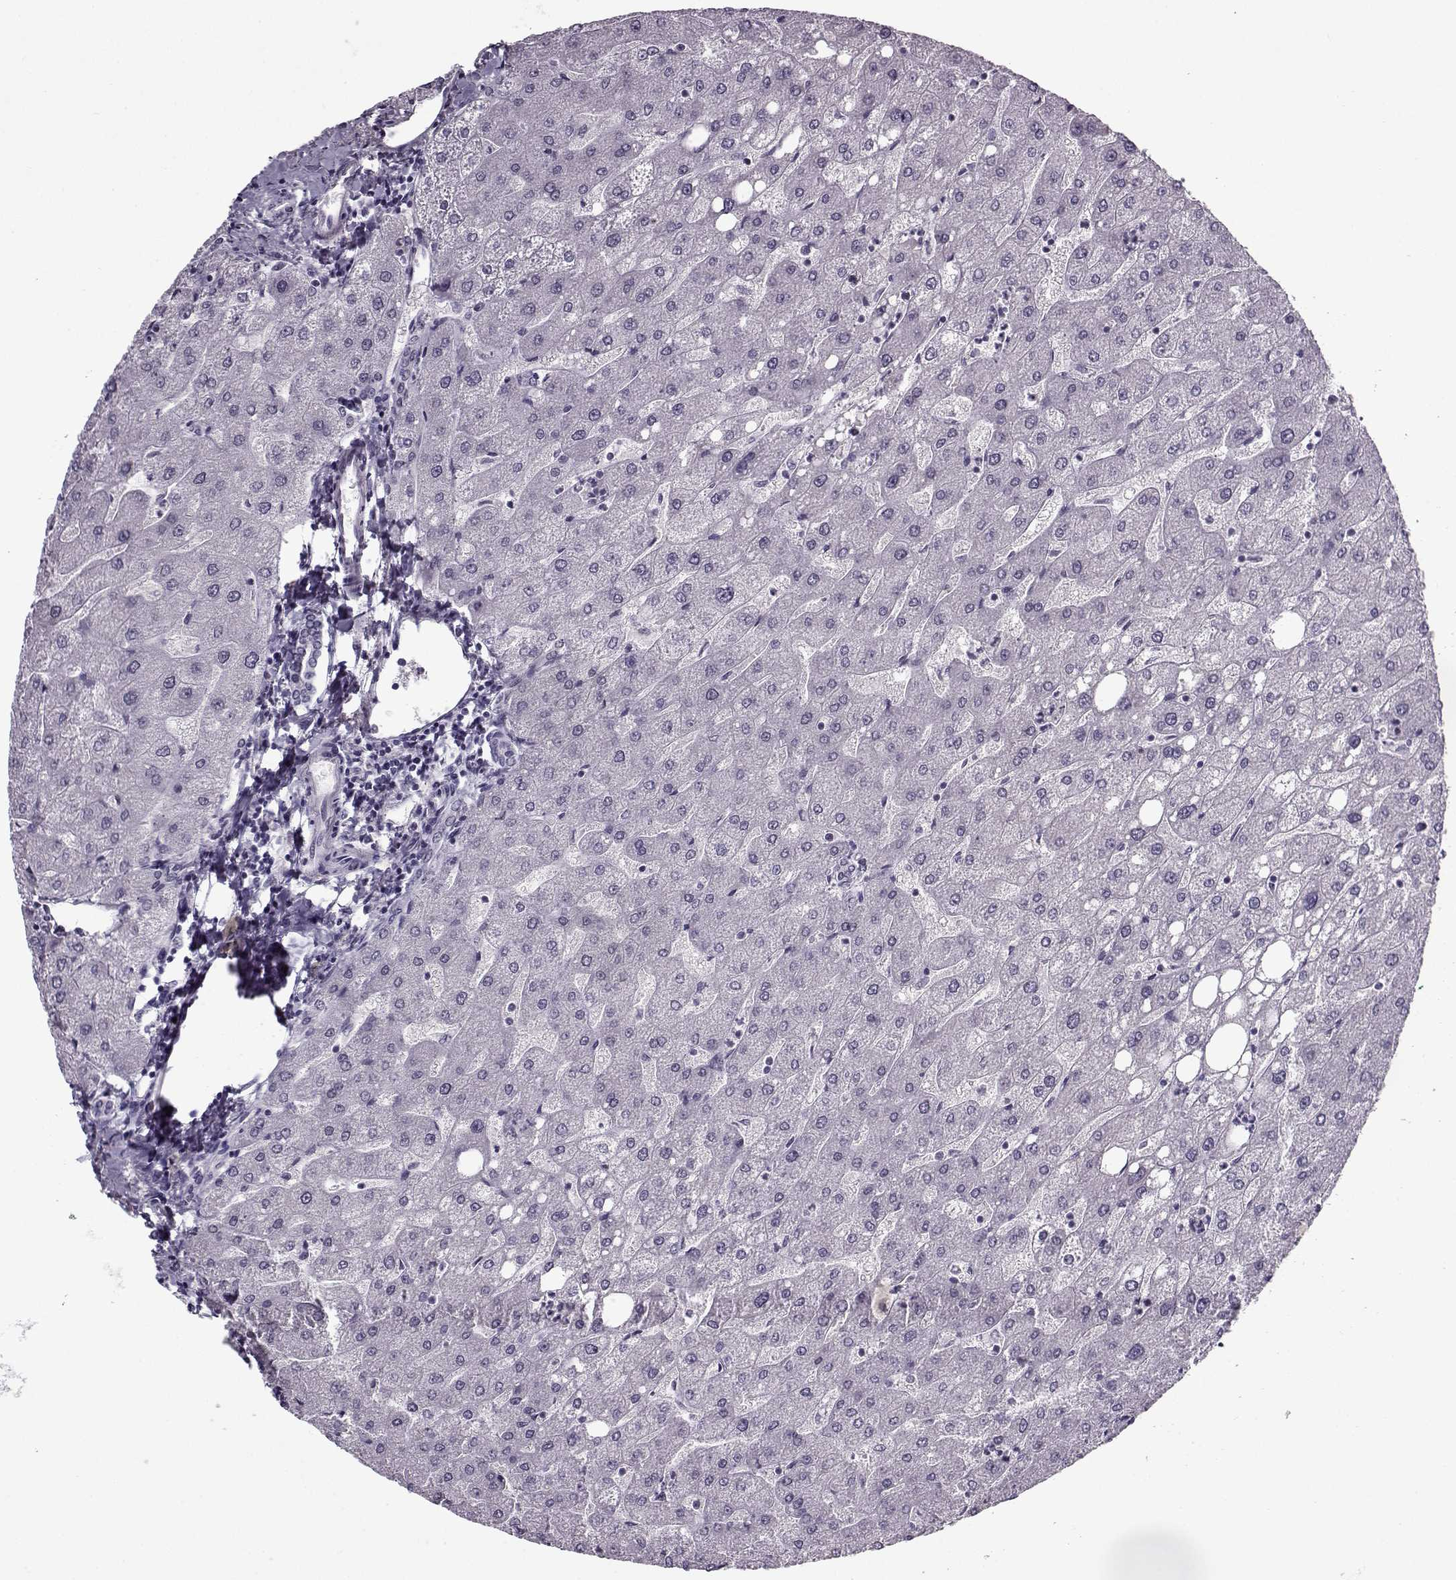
{"staining": {"intensity": "negative", "quantity": "none", "location": "none"}, "tissue": "liver", "cell_type": "Cholangiocytes", "image_type": "normal", "snomed": [{"axis": "morphology", "description": "Normal tissue, NOS"}, {"axis": "topography", "description": "Liver"}], "caption": "Immunohistochemistry micrograph of benign human liver stained for a protein (brown), which reveals no positivity in cholangiocytes. (DAB (3,3'-diaminobenzidine) immunohistochemistry (IHC) with hematoxylin counter stain).", "gene": "PRMT8", "patient": {"sex": "male", "age": 67}}